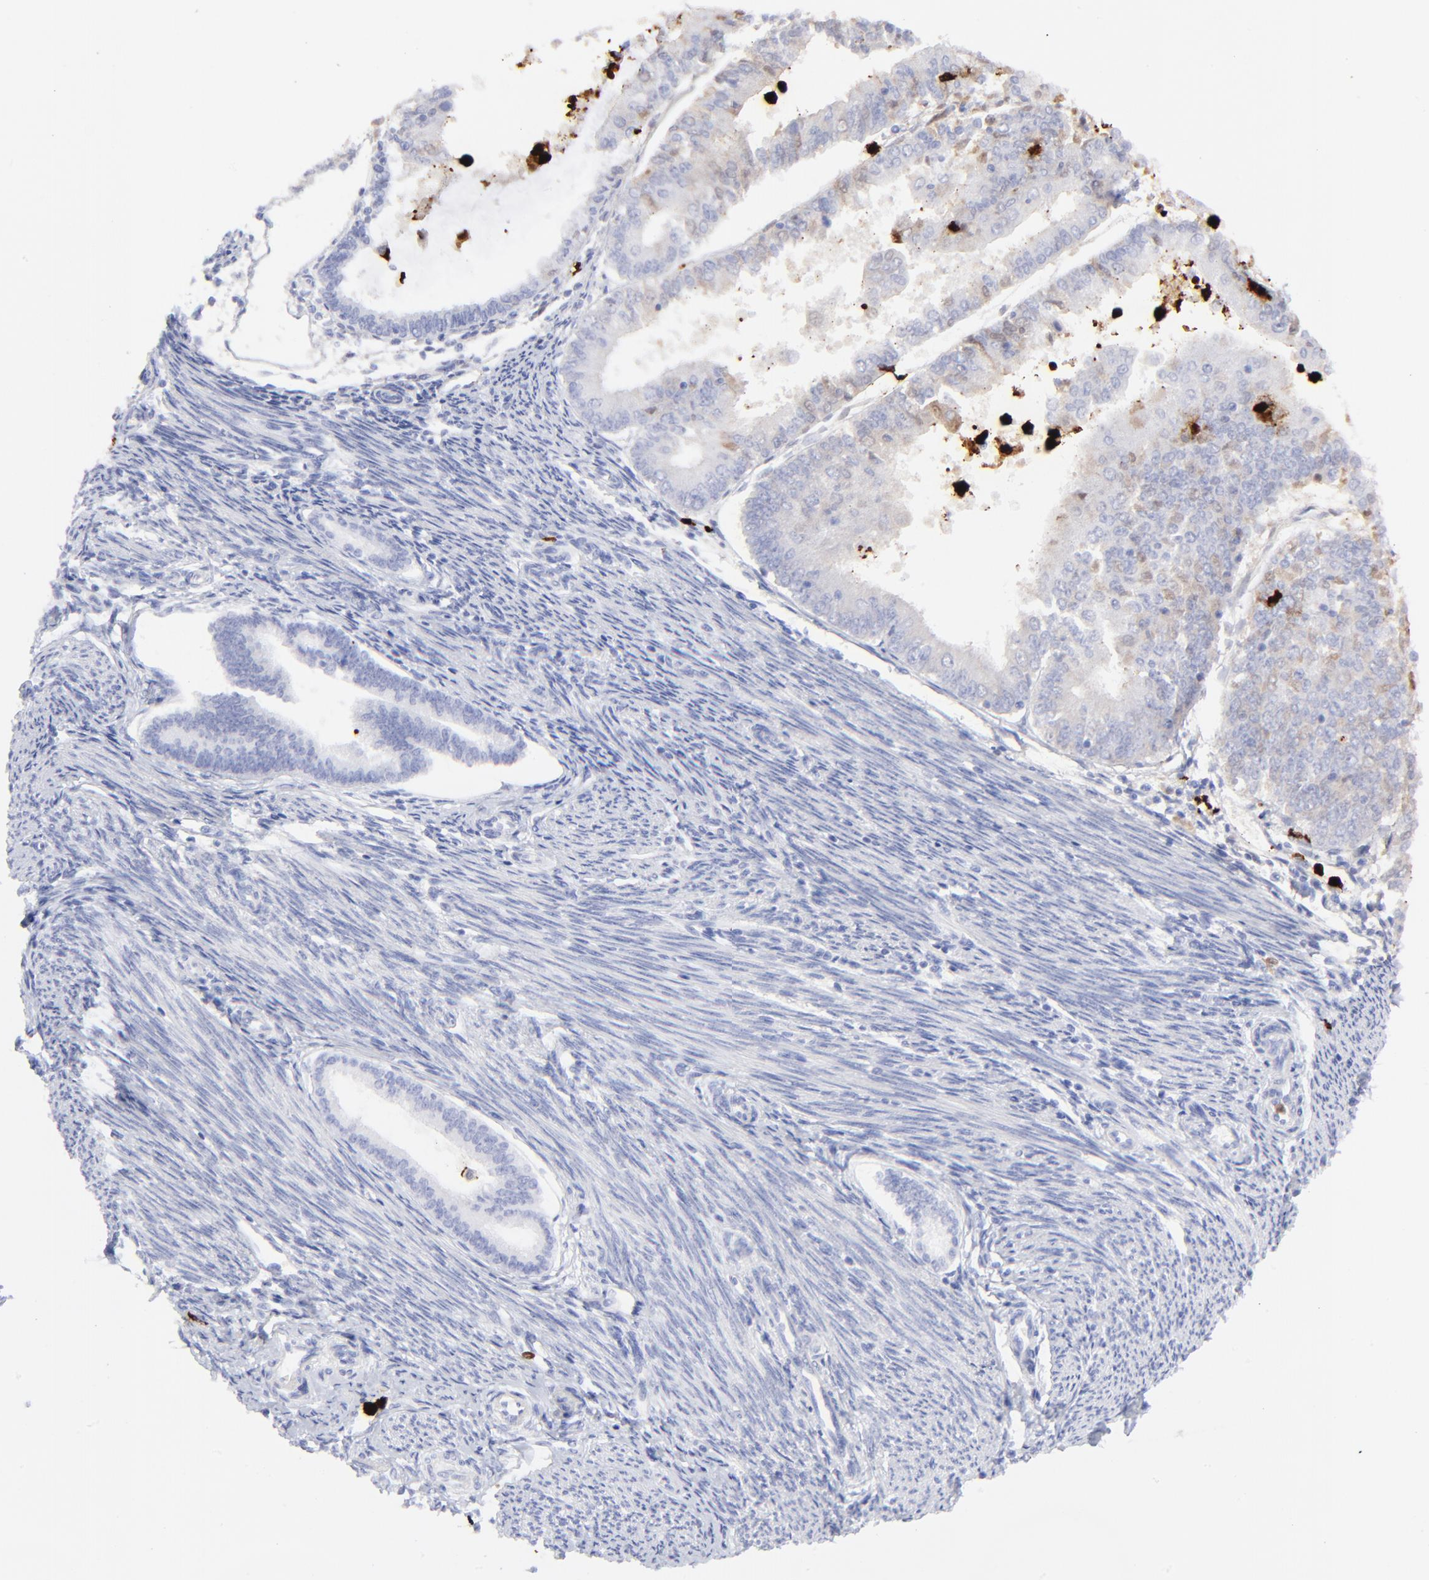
{"staining": {"intensity": "negative", "quantity": "none", "location": "none"}, "tissue": "endometrial cancer", "cell_type": "Tumor cells", "image_type": "cancer", "snomed": [{"axis": "morphology", "description": "Adenocarcinoma, NOS"}, {"axis": "topography", "description": "Endometrium"}], "caption": "Photomicrograph shows no significant protein expression in tumor cells of adenocarcinoma (endometrial).", "gene": "S100A12", "patient": {"sex": "female", "age": 79}}